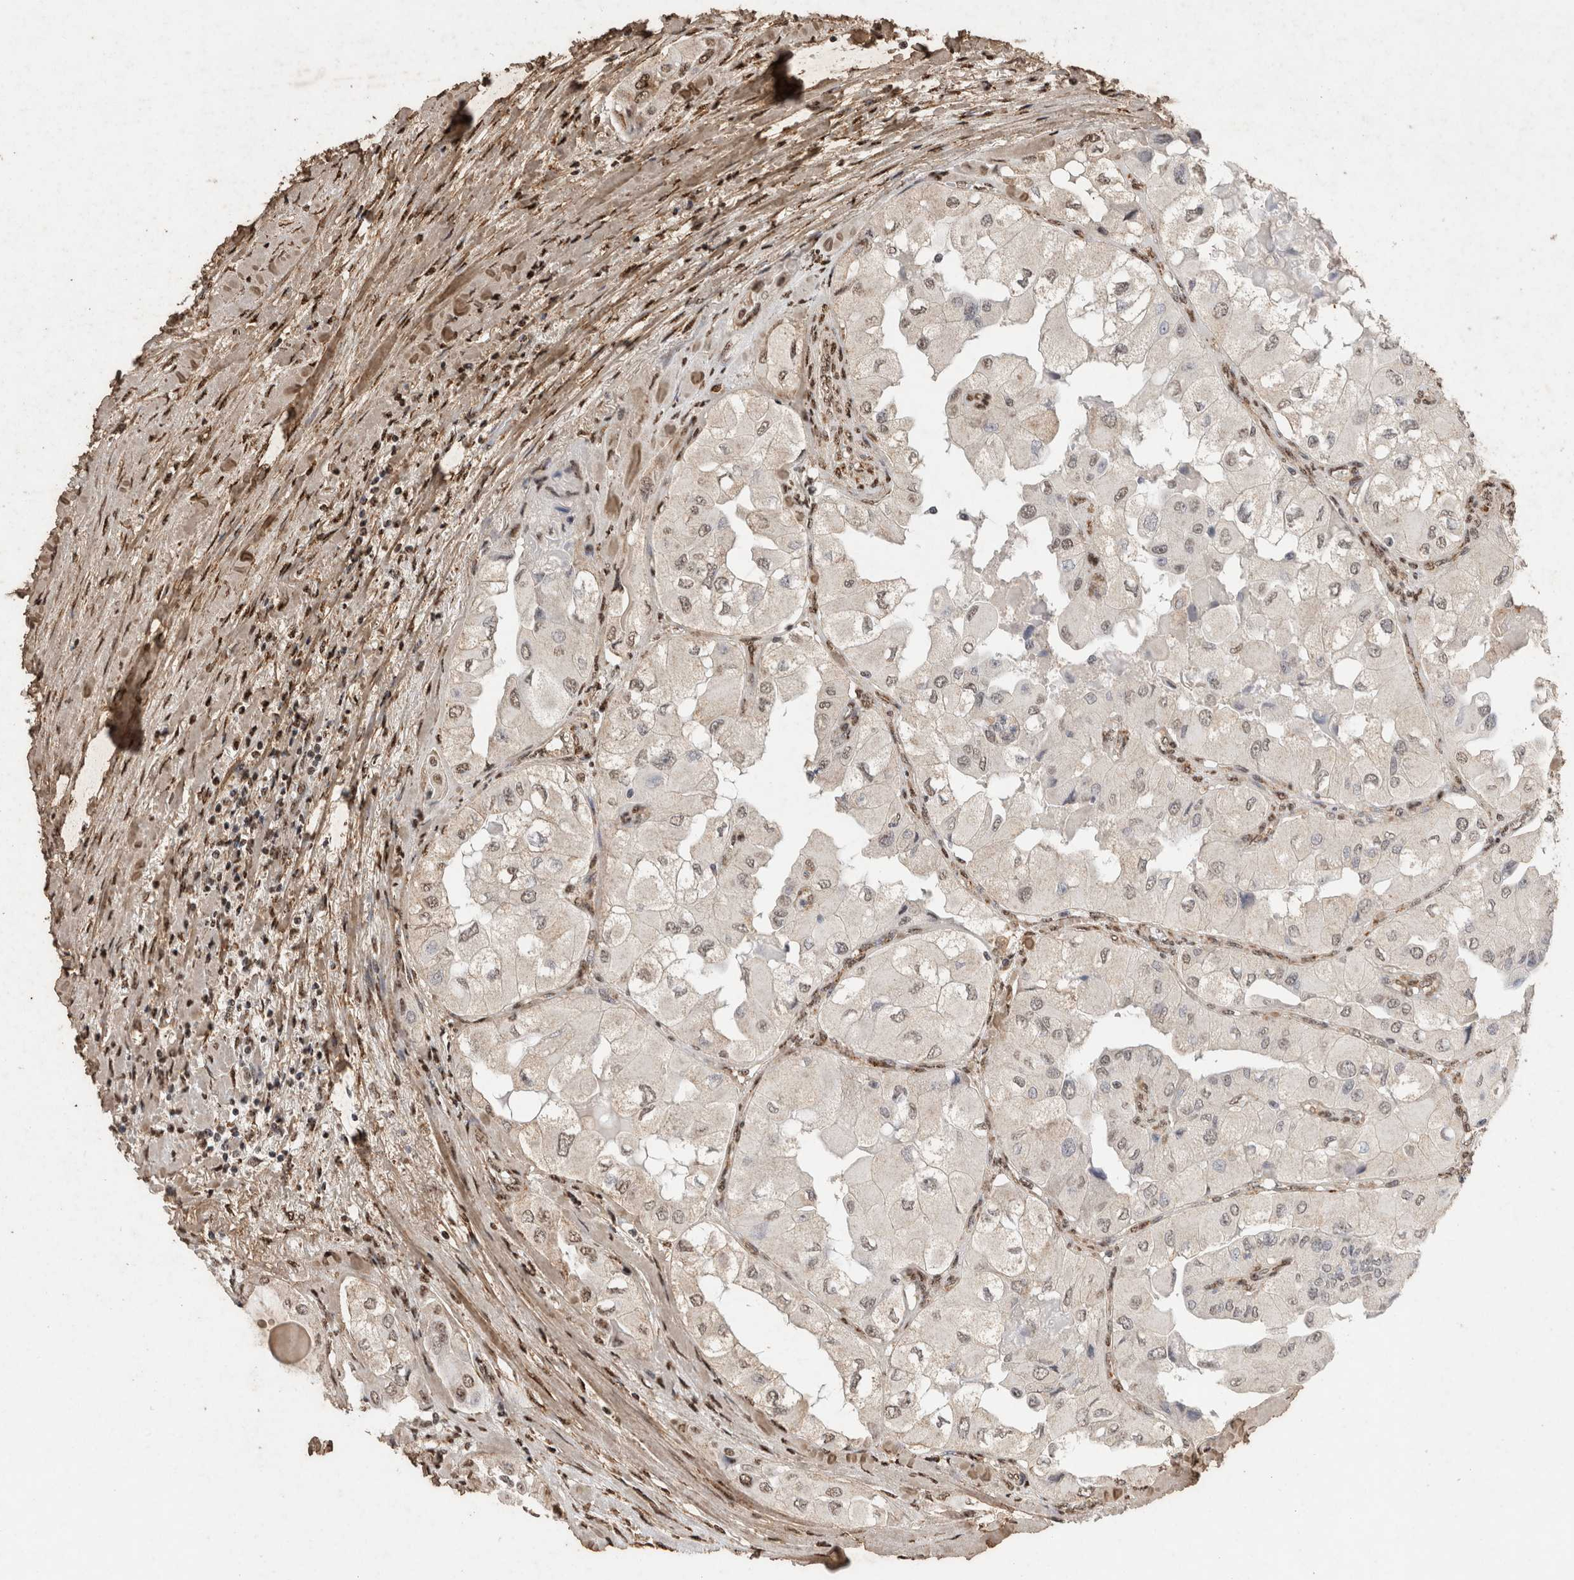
{"staining": {"intensity": "weak", "quantity": "25%-75%", "location": "nuclear"}, "tissue": "thyroid cancer", "cell_type": "Tumor cells", "image_type": "cancer", "snomed": [{"axis": "morphology", "description": "Papillary adenocarcinoma, NOS"}, {"axis": "topography", "description": "Thyroid gland"}], "caption": "High-power microscopy captured an IHC image of thyroid papillary adenocarcinoma, revealing weak nuclear staining in approximately 25%-75% of tumor cells.", "gene": "C1QTNF5", "patient": {"sex": "female", "age": 59}}